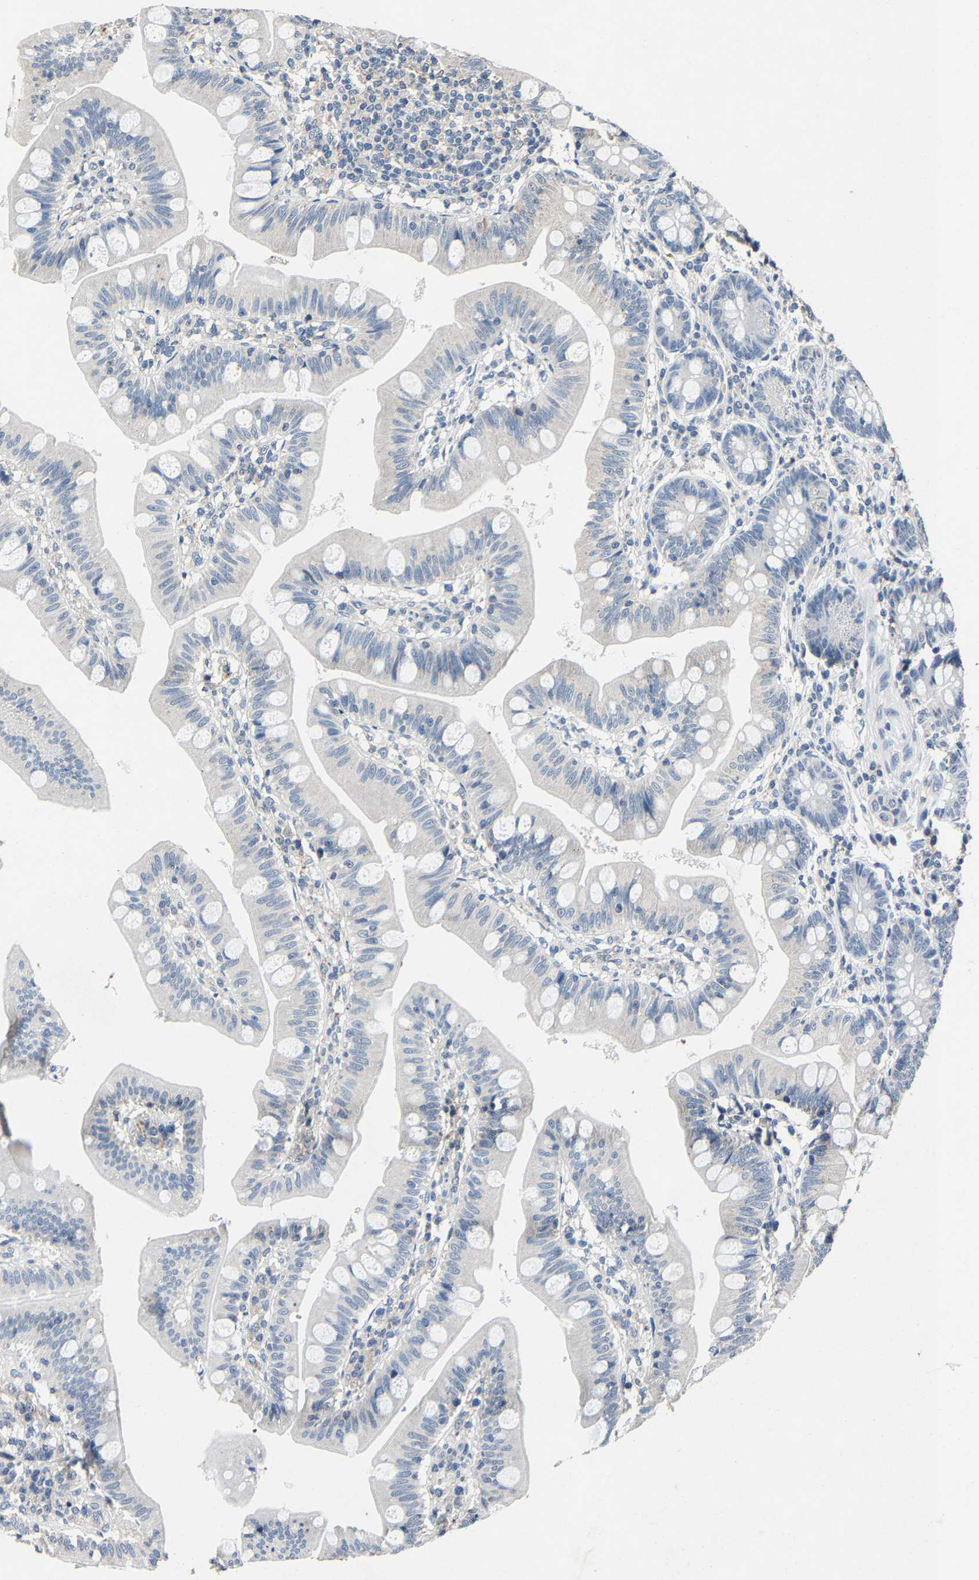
{"staining": {"intensity": "negative", "quantity": "none", "location": "none"}, "tissue": "small intestine", "cell_type": "Glandular cells", "image_type": "normal", "snomed": [{"axis": "morphology", "description": "Normal tissue, NOS"}, {"axis": "topography", "description": "Small intestine"}], "caption": "Immunohistochemical staining of unremarkable human small intestine exhibits no significant expression in glandular cells.", "gene": "PCNX2", "patient": {"sex": "male", "age": 7}}